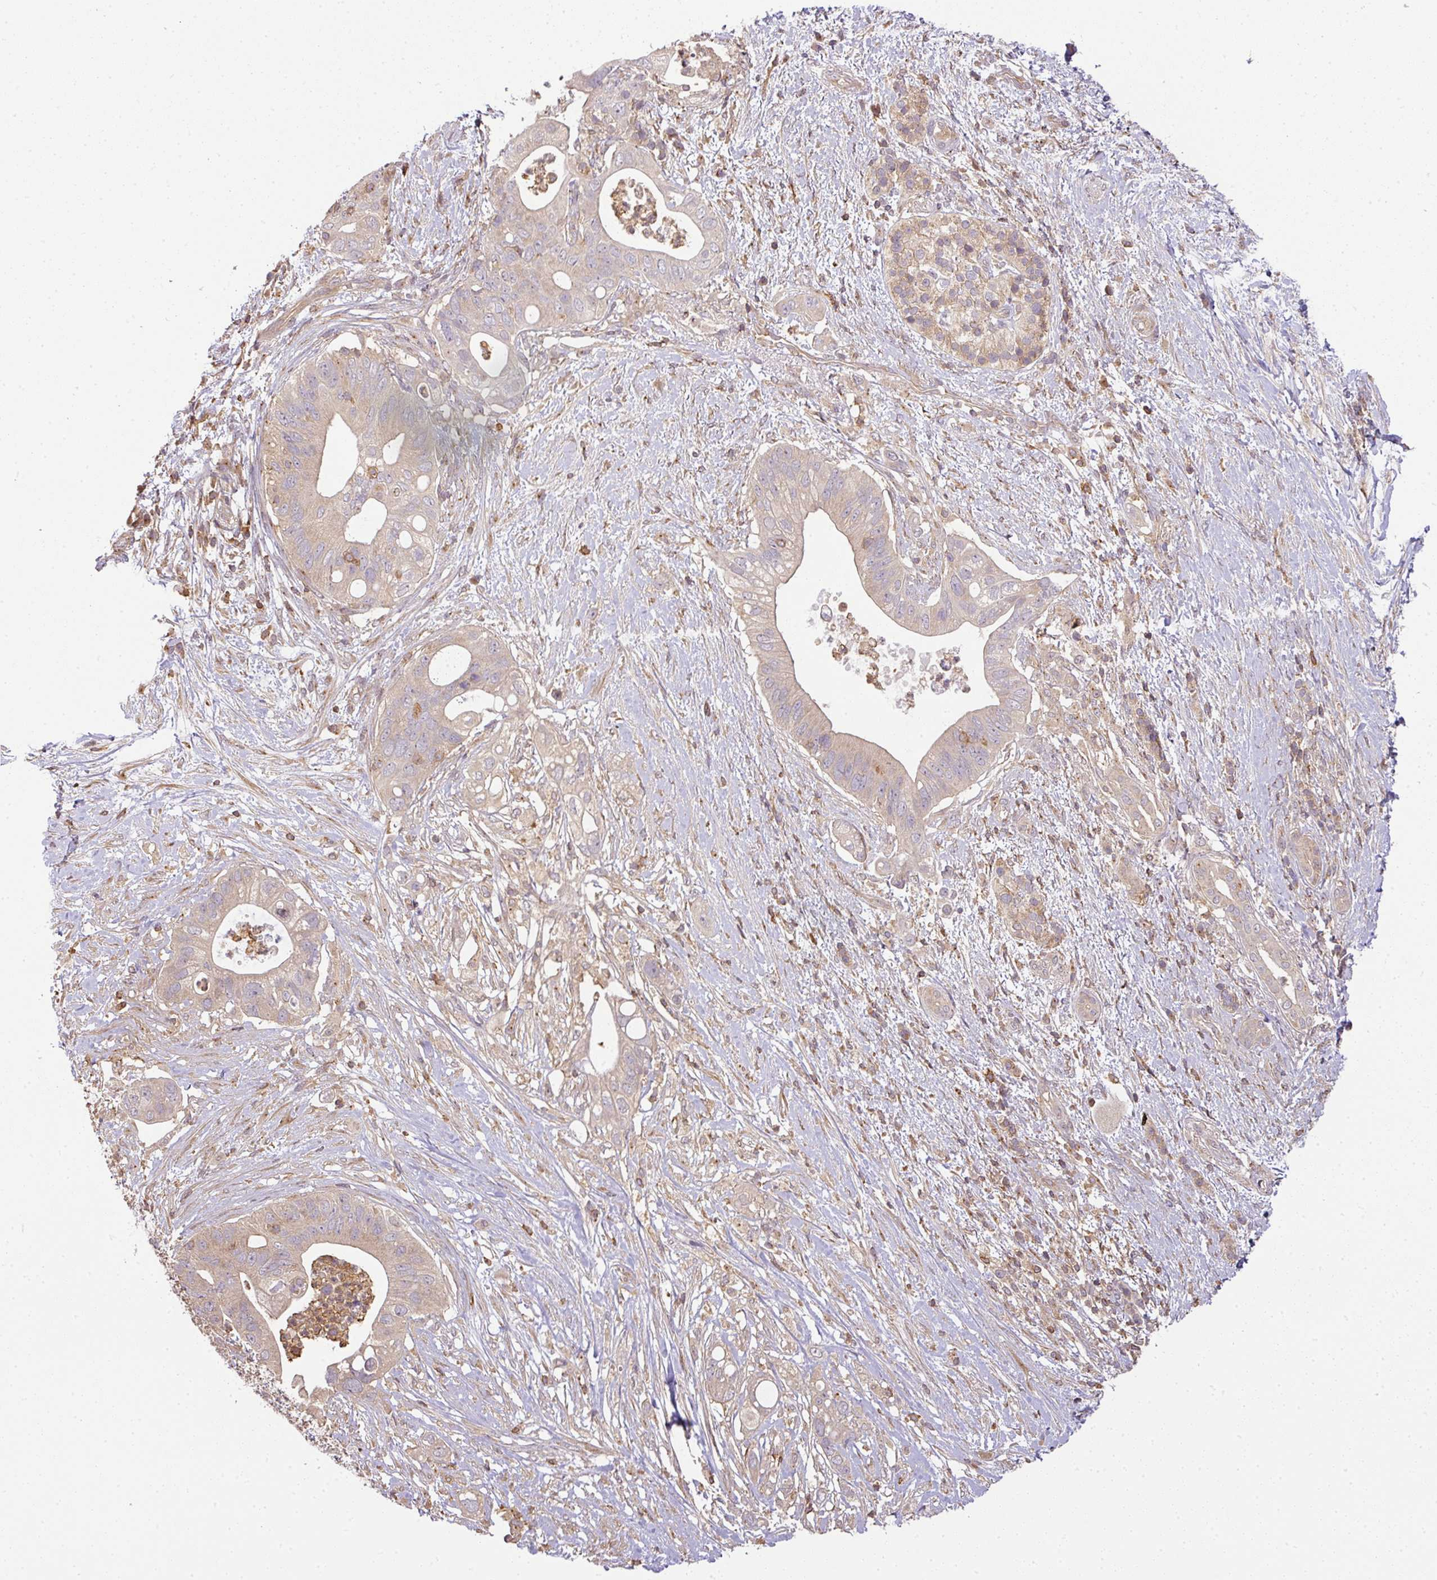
{"staining": {"intensity": "weak", "quantity": "<25%", "location": "cytoplasmic/membranous"}, "tissue": "pancreatic cancer", "cell_type": "Tumor cells", "image_type": "cancer", "snomed": [{"axis": "morphology", "description": "Adenocarcinoma, NOS"}, {"axis": "topography", "description": "Pancreas"}], "caption": "DAB immunohistochemical staining of human pancreatic cancer demonstrates no significant positivity in tumor cells. Nuclei are stained in blue.", "gene": "TCL1B", "patient": {"sex": "female", "age": 72}}